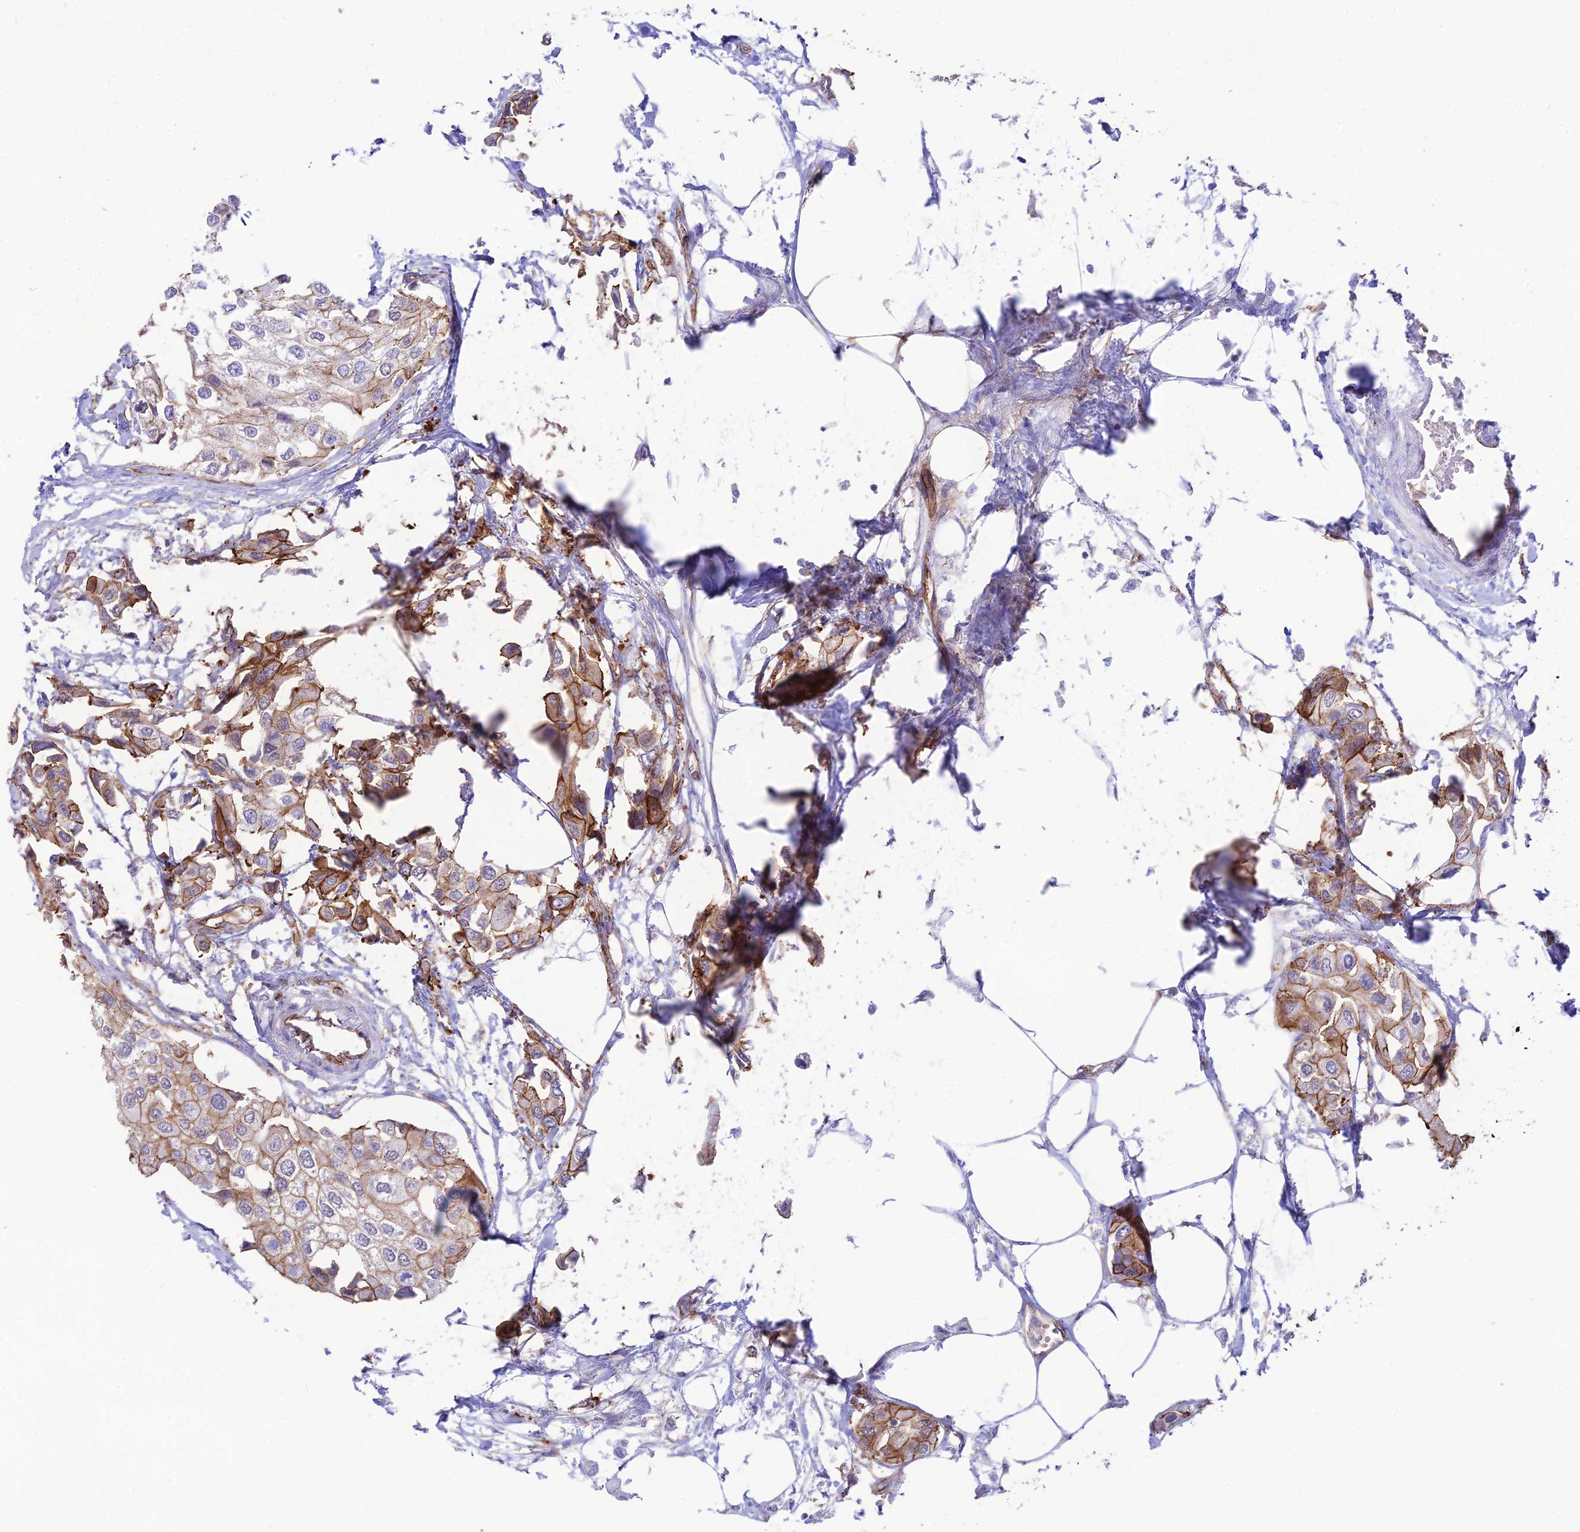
{"staining": {"intensity": "moderate", "quantity": "25%-75%", "location": "cytoplasmic/membranous"}, "tissue": "urothelial cancer", "cell_type": "Tumor cells", "image_type": "cancer", "snomed": [{"axis": "morphology", "description": "Urothelial carcinoma, High grade"}, {"axis": "topography", "description": "Urinary bladder"}], "caption": "Immunohistochemical staining of human urothelial carcinoma (high-grade) demonstrates medium levels of moderate cytoplasmic/membranous protein expression in approximately 25%-75% of tumor cells. The staining was performed using DAB to visualize the protein expression in brown, while the nuclei were stained in blue with hematoxylin (Magnification: 20x).", "gene": "YPEL5", "patient": {"sex": "male", "age": 64}}